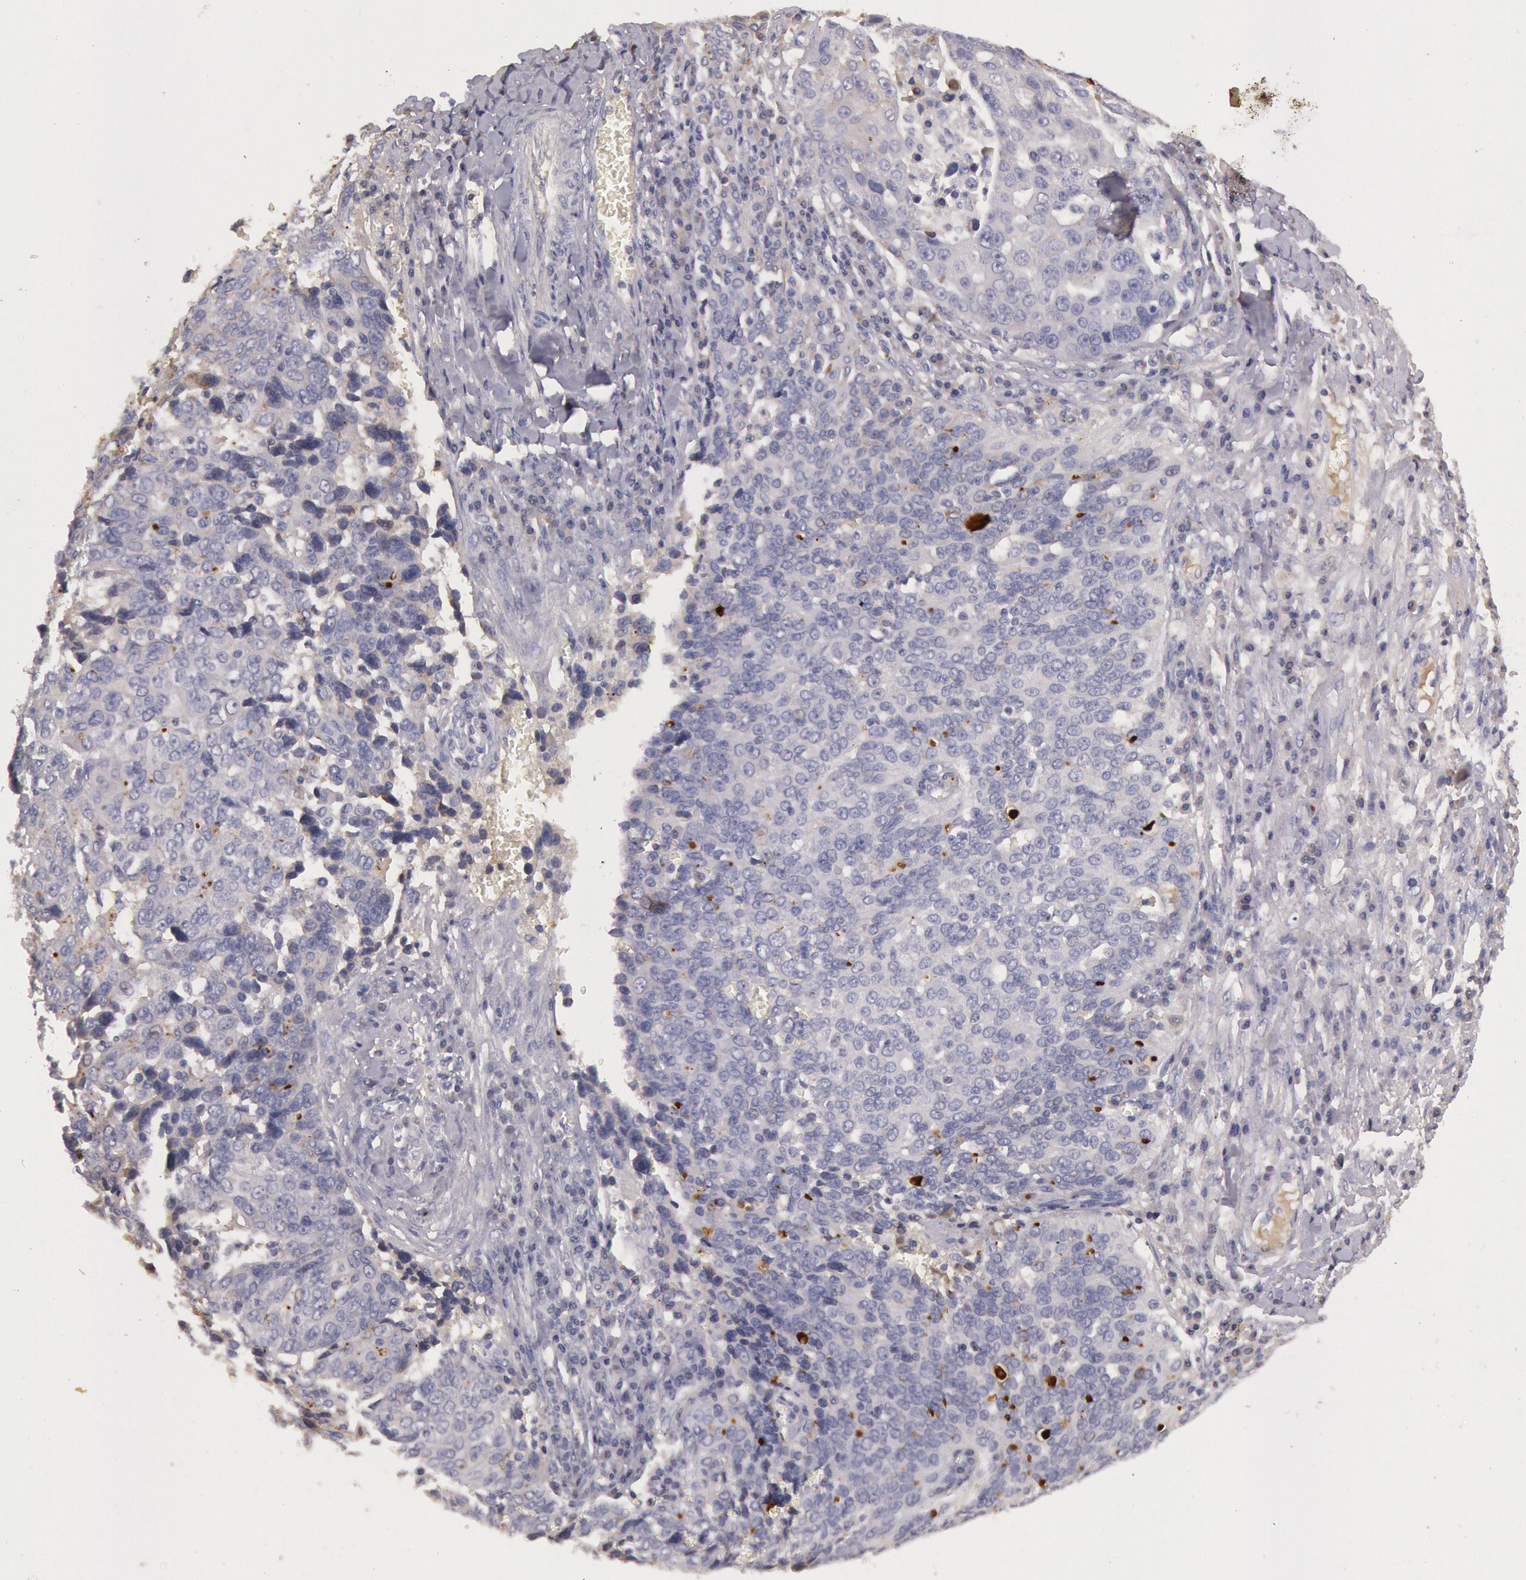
{"staining": {"intensity": "negative", "quantity": "none", "location": "none"}, "tissue": "ovarian cancer", "cell_type": "Tumor cells", "image_type": "cancer", "snomed": [{"axis": "morphology", "description": "Carcinoma, endometroid"}, {"axis": "topography", "description": "Ovary"}], "caption": "The histopathology image exhibits no significant expression in tumor cells of ovarian endometroid carcinoma. (Stains: DAB immunohistochemistry (IHC) with hematoxylin counter stain, Microscopy: brightfield microscopy at high magnification).", "gene": "C1R", "patient": {"sex": "female", "age": 75}}